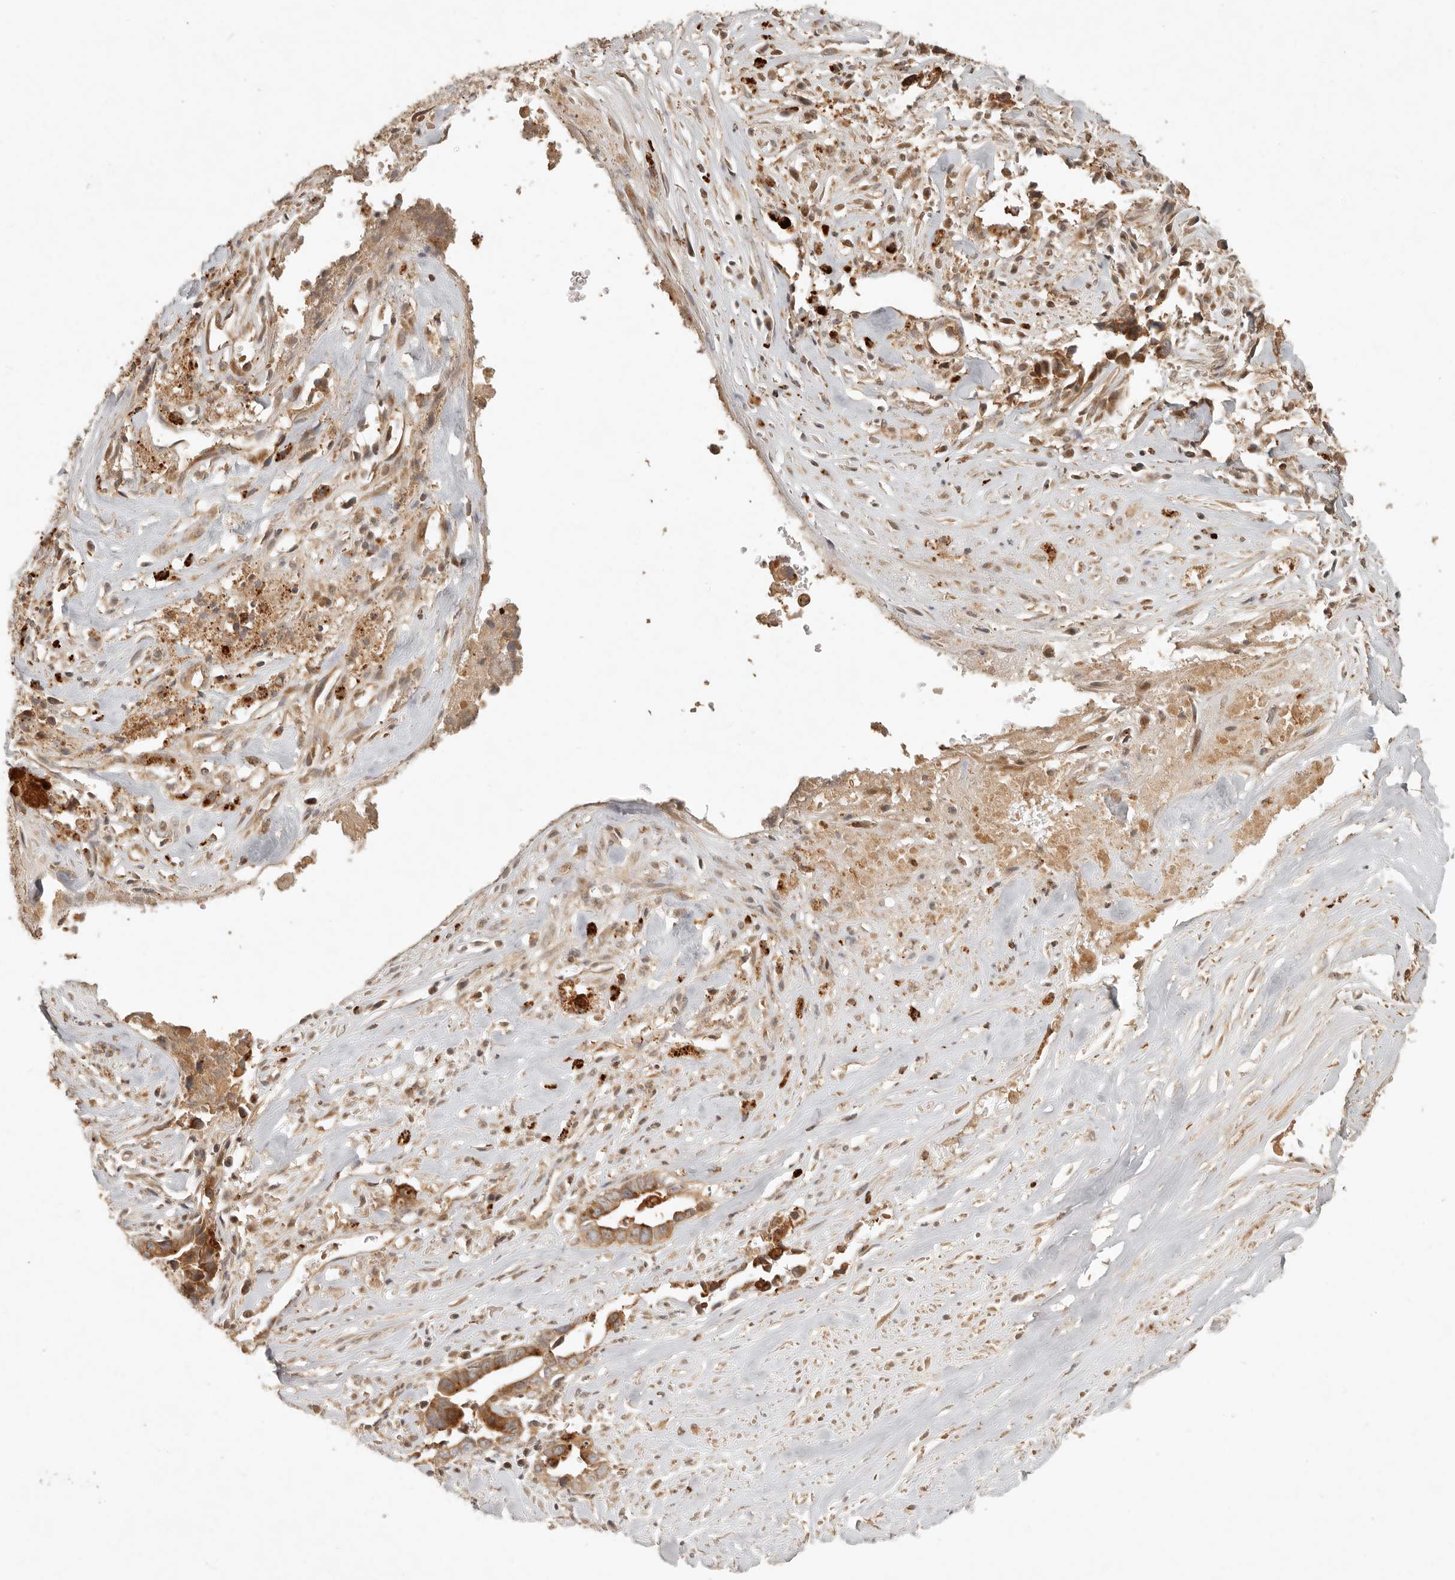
{"staining": {"intensity": "moderate", "quantity": ">75%", "location": "cytoplasmic/membranous"}, "tissue": "liver cancer", "cell_type": "Tumor cells", "image_type": "cancer", "snomed": [{"axis": "morphology", "description": "Cholangiocarcinoma"}, {"axis": "topography", "description": "Liver"}], "caption": "The photomicrograph exhibits staining of cholangiocarcinoma (liver), revealing moderate cytoplasmic/membranous protein positivity (brown color) within tumor cells. Using DAB (3,3'-diaminobenzidine) (brown) and hematoxylin (blue) stains, captured at high magnification using brightfield microscopy.", "gene": "ANKRD61", "patient": {"sex": "female", "age": 79}}